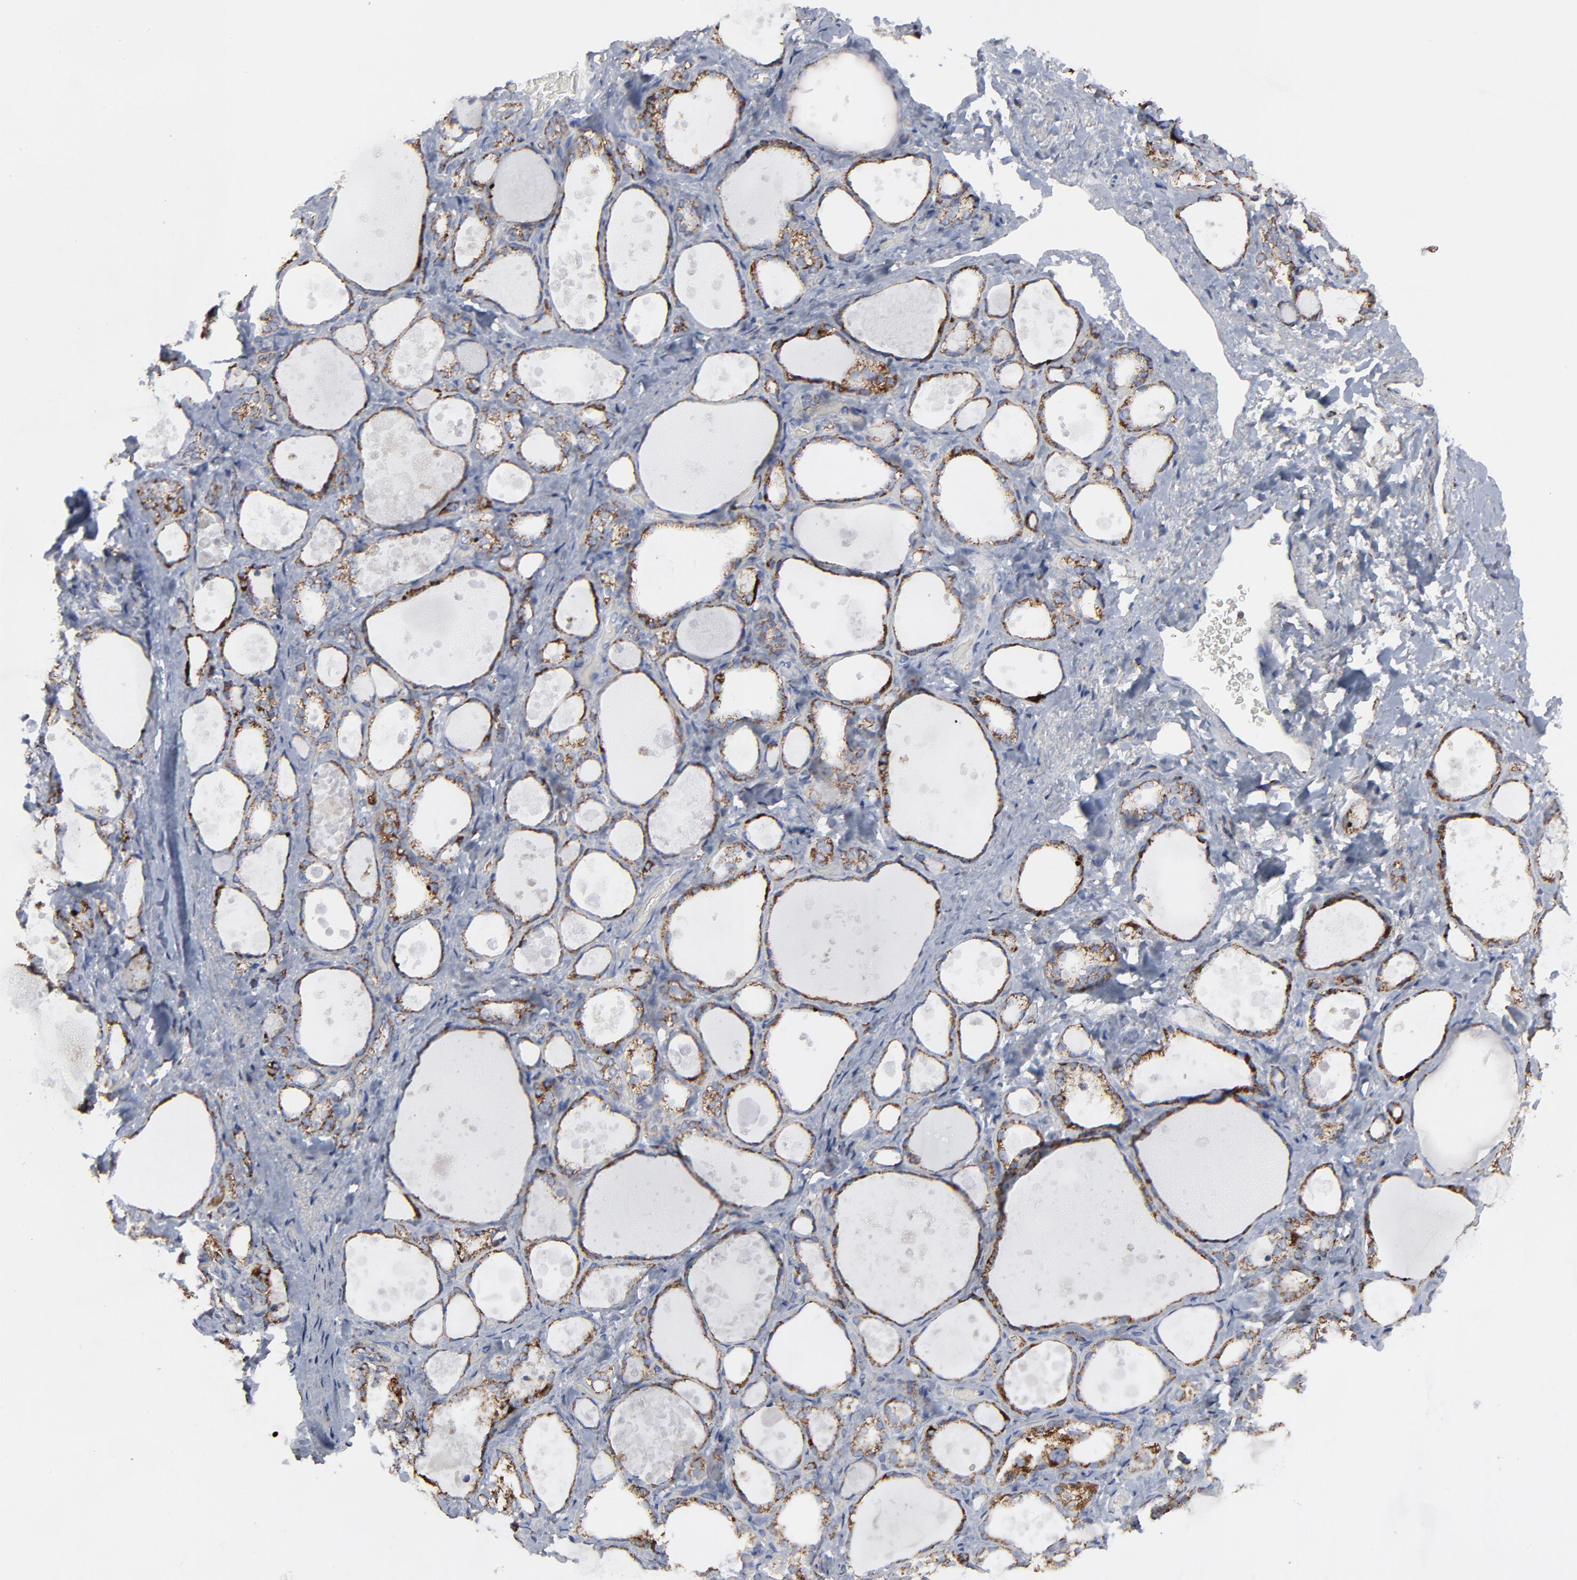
{"staining": {"intensity": "moderate", "quantity": ">75%", "location": "cytoplasmic/membranous"}, "tissue": "thyroid gland", "cell_type": "Glandular cells", "image_type": "normal", "snomed": [{"axis": "morphology", "description": "Normal tissue, NOS"}, {"axis": "topography", "description": "Thyroid gland"}], "caption": "Protein staining of normal thyroid gland reveals moderate cytoplasmic/membranous staining in about >75% of glandular cells. (Brightfield microscopy of DAB IHC at high magnification).", "gene": "TXNRD2", "patient": {"sex": "female", "age": 75}}